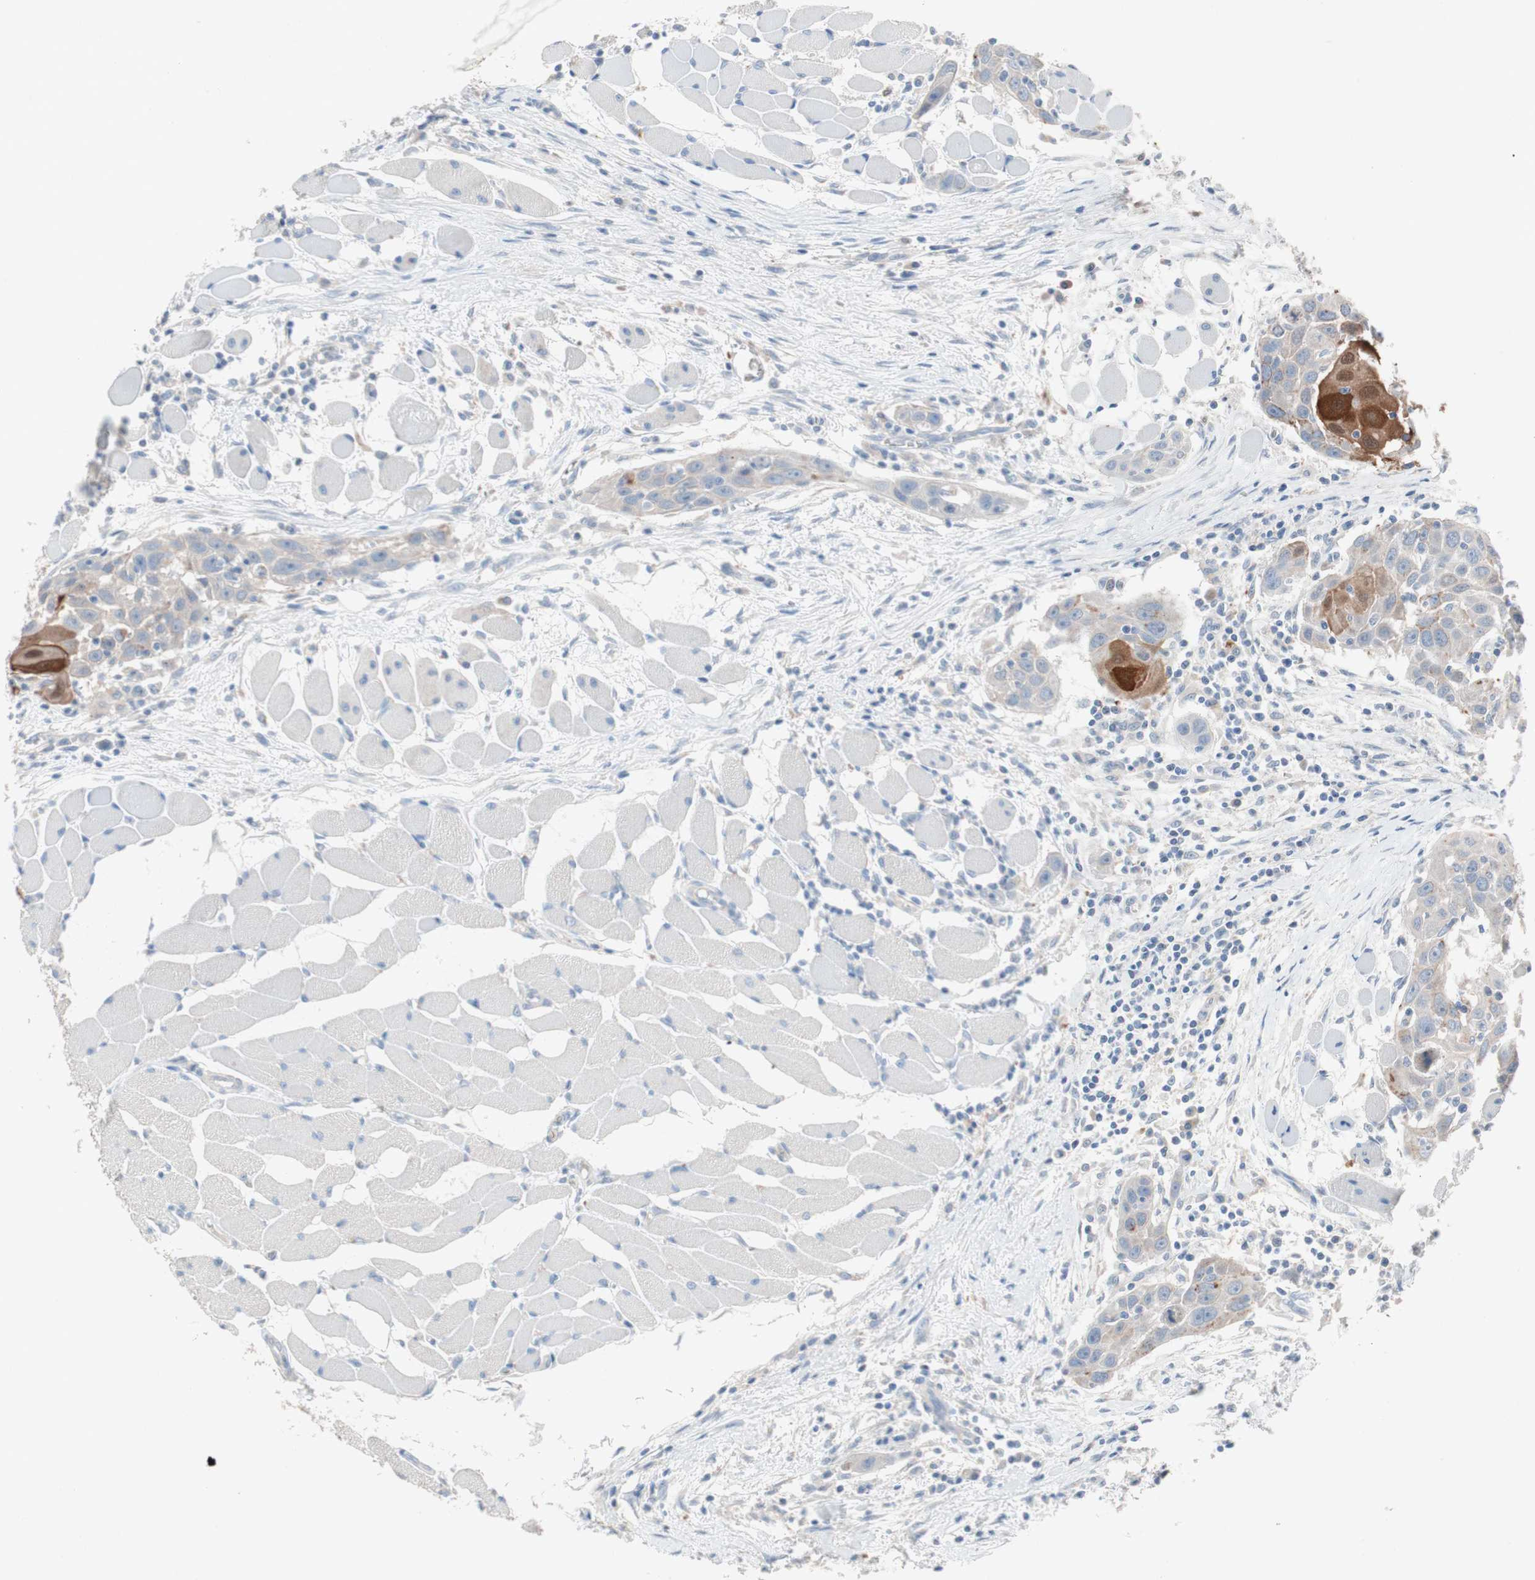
{"staining": {"intensity": "strong", "quantity": "<25%", "location": "cytoplasmic/membranous"}, "tissue": "head and neck cancer", "cell_type": "Tumor cells", "image_type": "cancer", "snomed": [{"axis": "morphology", "description": "Squamous cell carcinoma, NOS"}, {"axis": "topography", "description": "Oral tissue"}, {"axis": "topography", "description": "Head-Neck"}], "caption": "Immunohistochemical staining of human head and neck cancer displays strong cytoplasmic/membranous protein positivity in about <25% of tumor cells.", "gene": "CLEC4D", "patient": {"sex": "female", "age": 50}}